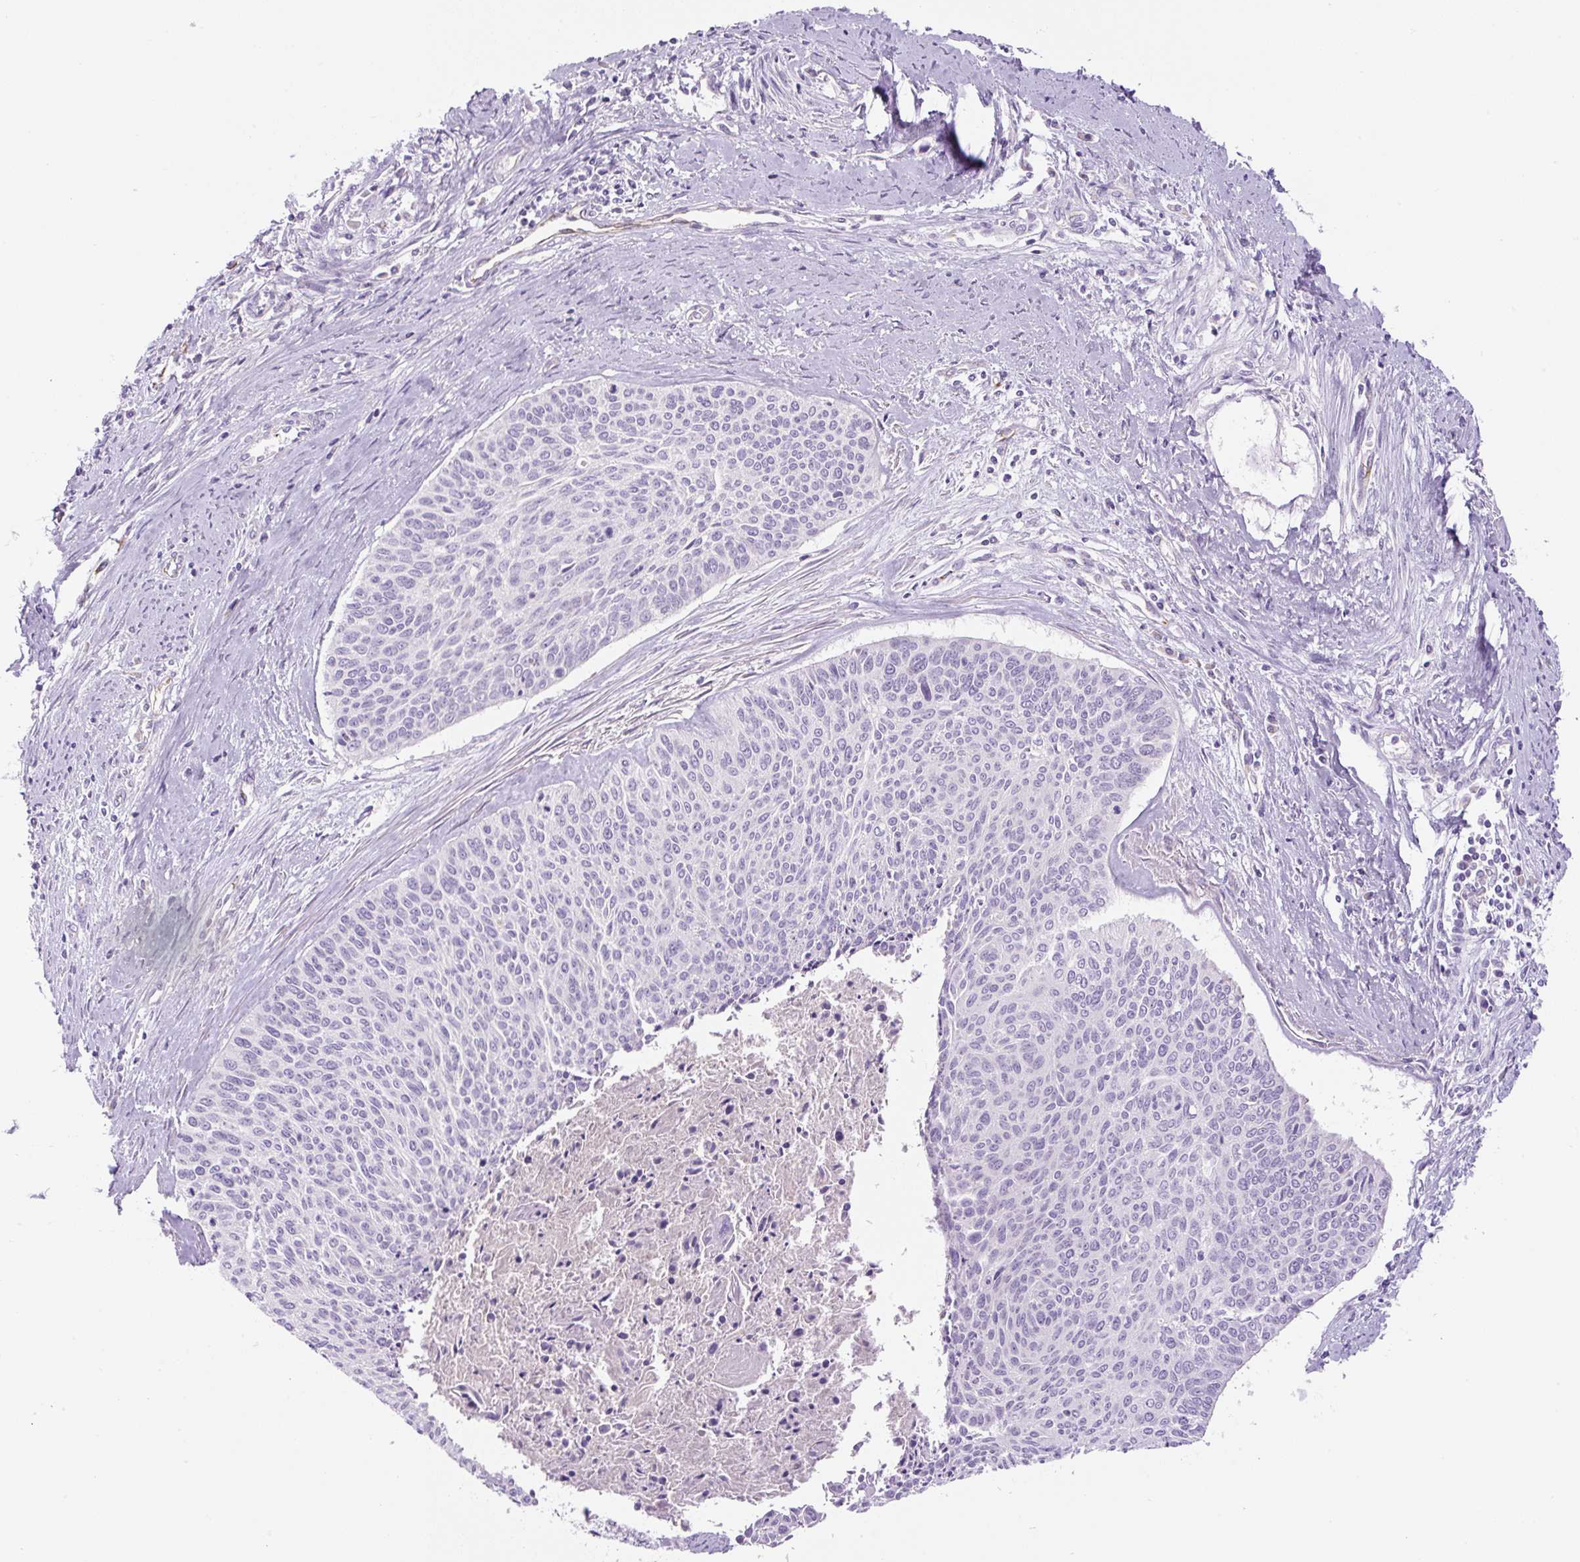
{"staining": {"intensity": "negative", "quantity": "none", "location": "none"}, "tissue": "cervical cancer", "cell_type": "Tumor cells", "image_type": "cancer", "snomed": [{"axis": "morphology", "description": "Squamous cell carcinoma, NOS"}, {"axis": "topography", "description": "Cervix"}], "caption": "Protein analysis of squamous cell carcinoma (cervical) shows no significant positivity in tumor cells.", "gene": "RSPO4", "patient": {"sex": "female", "age": 55}}